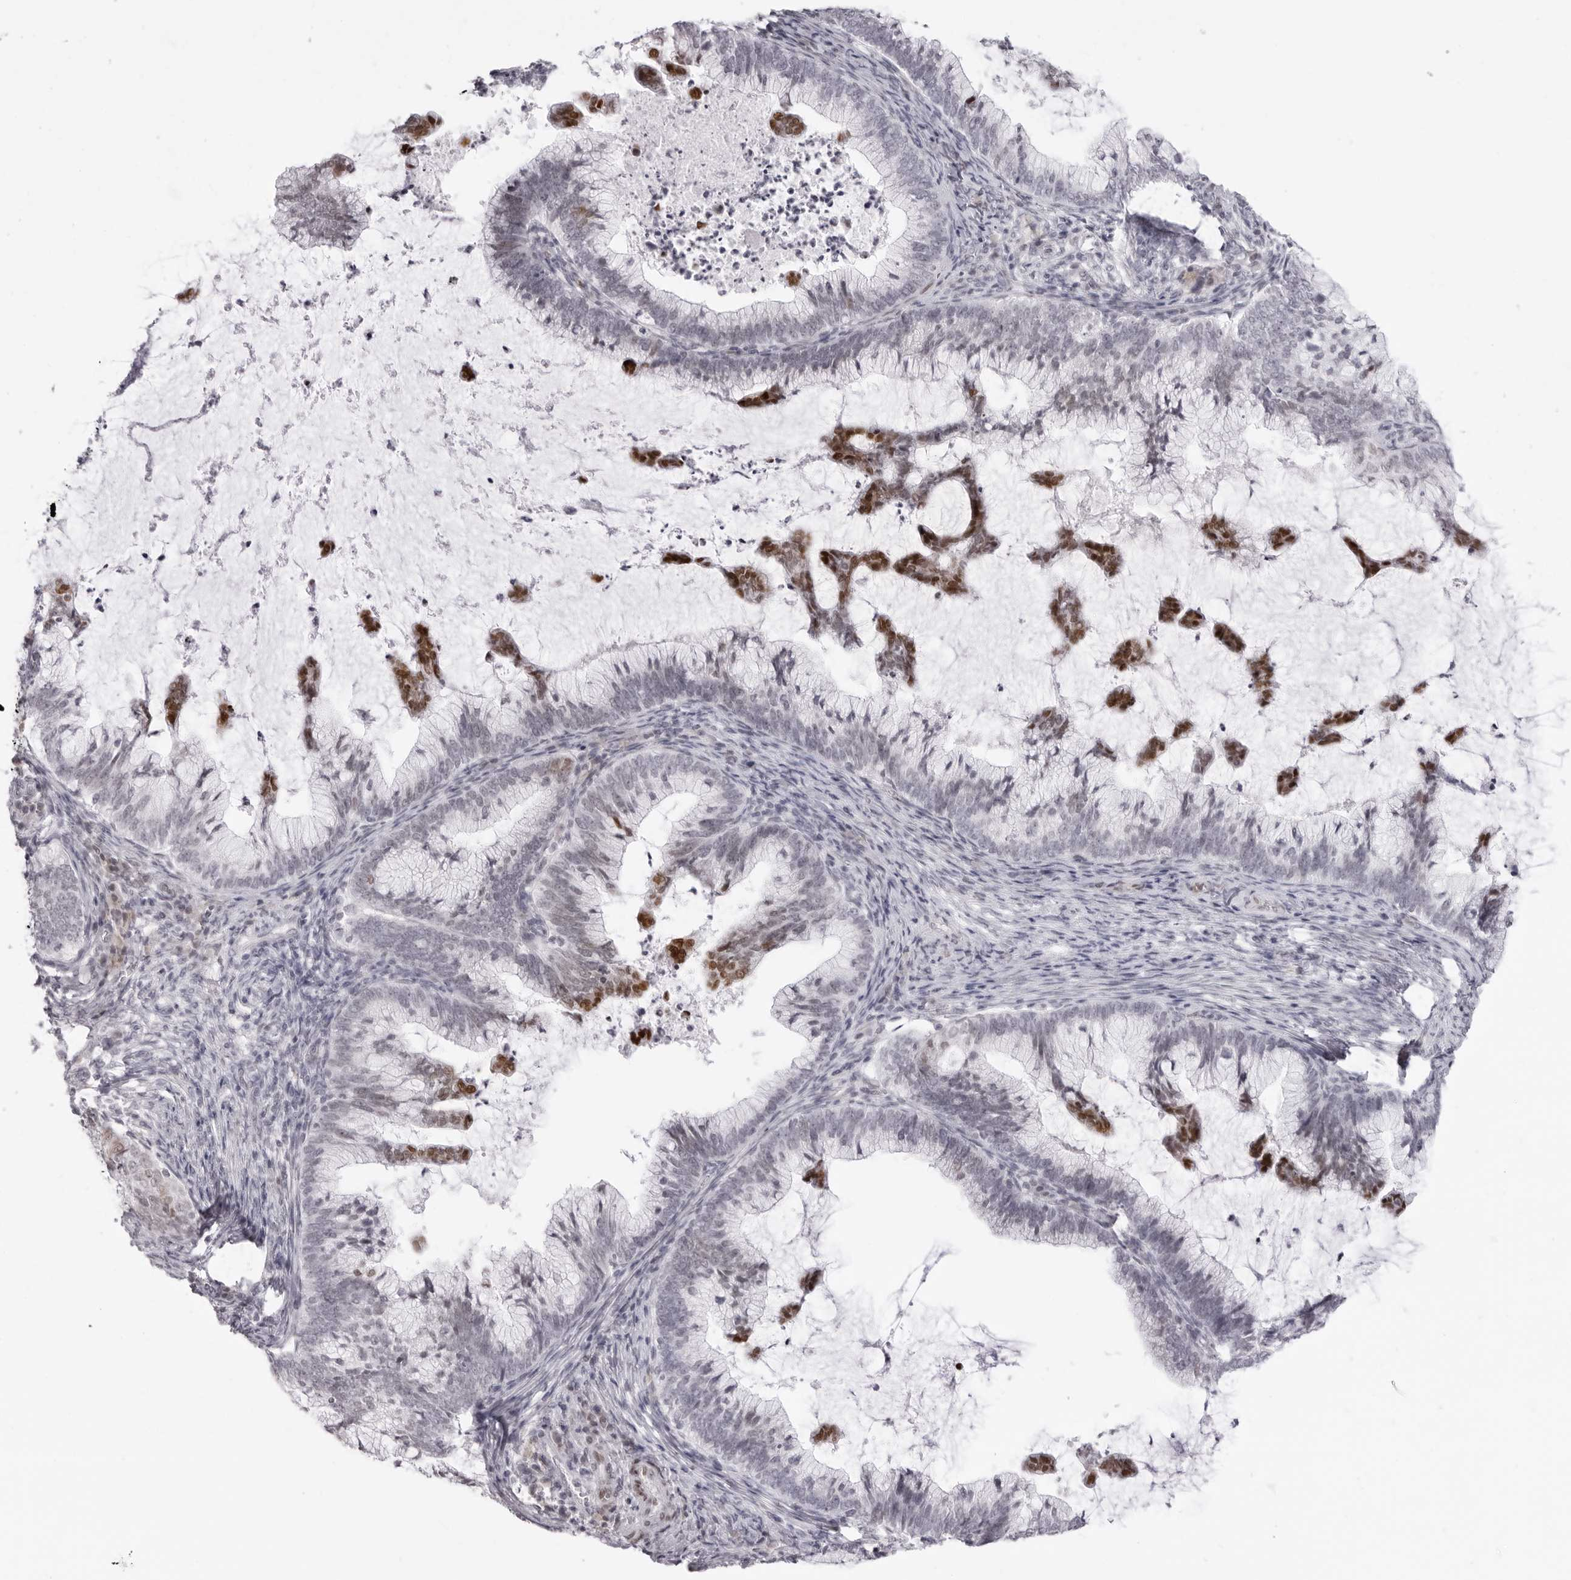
{"staining": {"intensity": "moderate", "quantity": "25%-75%", "location": "nuclear"}, "tissue": "cervical cancer", "cell_type": "Tumor cells", "image_type": "cancer", "snomed": [{"axis": "morphology", "description": "Adenocarcinoma, NOS"}, {"axis": "topography", "description": "Cervix"}], "caption": "High-magnification brightfield microscopy of cervical adenocarcinoma stained with DAB (3,3'-diaminobenzidine) (brown) and counterstained with hematoxylin (blue). tumor cells exhibit moderate nuclear expression is identified in approximately25%-75% of cells. Immunohistochemistry (ihc) stains the protein of interest in brown and the nuclei are stained blue.", "gene": "MAFK", "patient": {"sex": "female", "age": 36}}